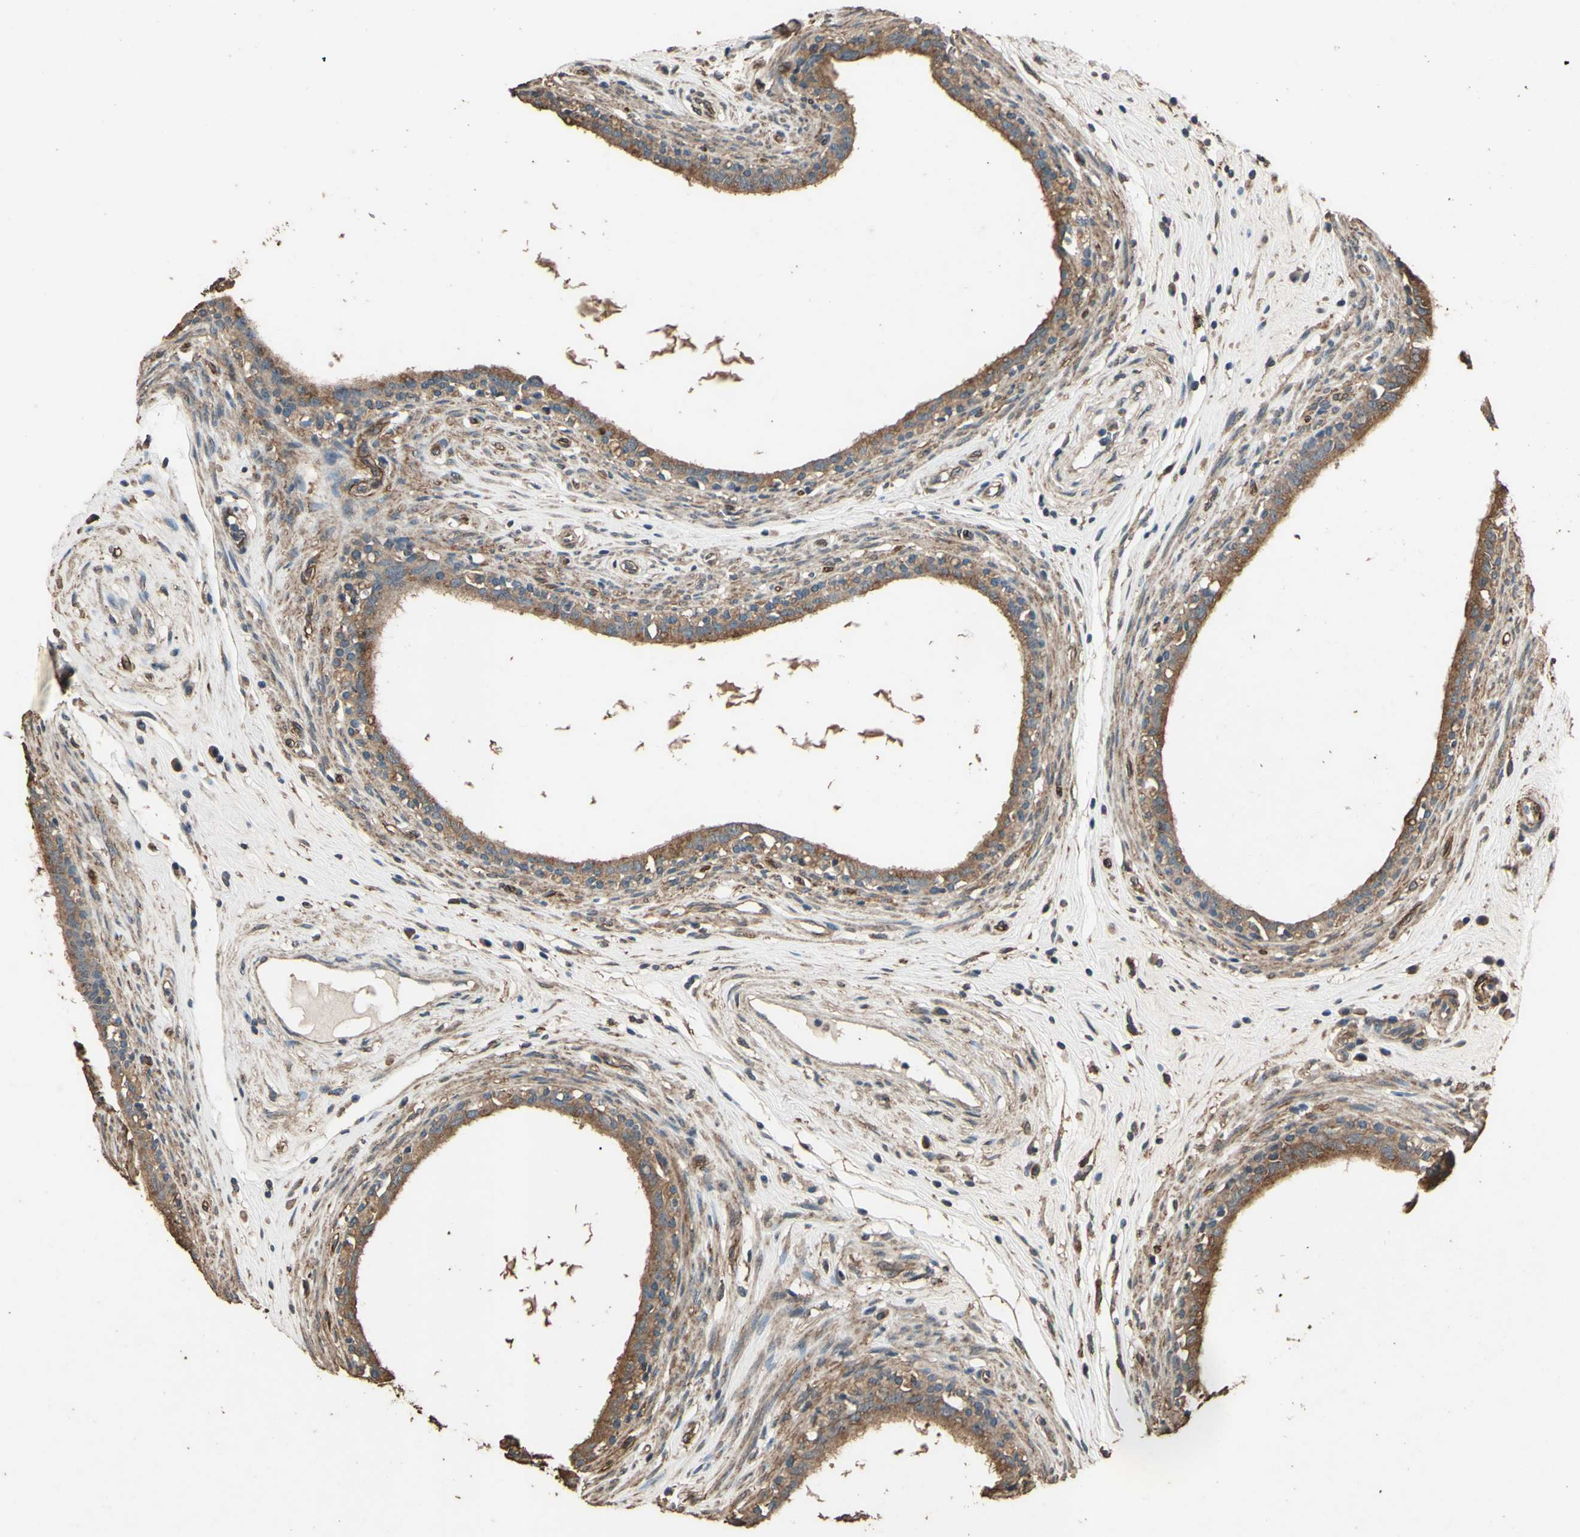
{"staining": {"intensity": "moderate", "quantity": ">75%", "location": "cytoplasmic/membranous"}, "tissue": "epididymis", "cell_type": "Glandular cells", "image_type": "normal", "snomed": [{"axis": "morphology", "description": "Normal tissue, NOS"}, {"axis": "morphology", "description": "Inflammation, NOS"}, {"axis": "topography", "description": "Epididymis"}], "caption": "Moderate cytoplasmic/membranous staining is identified in about >75% of glandular cells in benign epididymis. (DAB IHC, brown staining for protein, blue staining for nuclei).", "gene": "TSPO", "patient": {"sex": "male", "age": 84}}